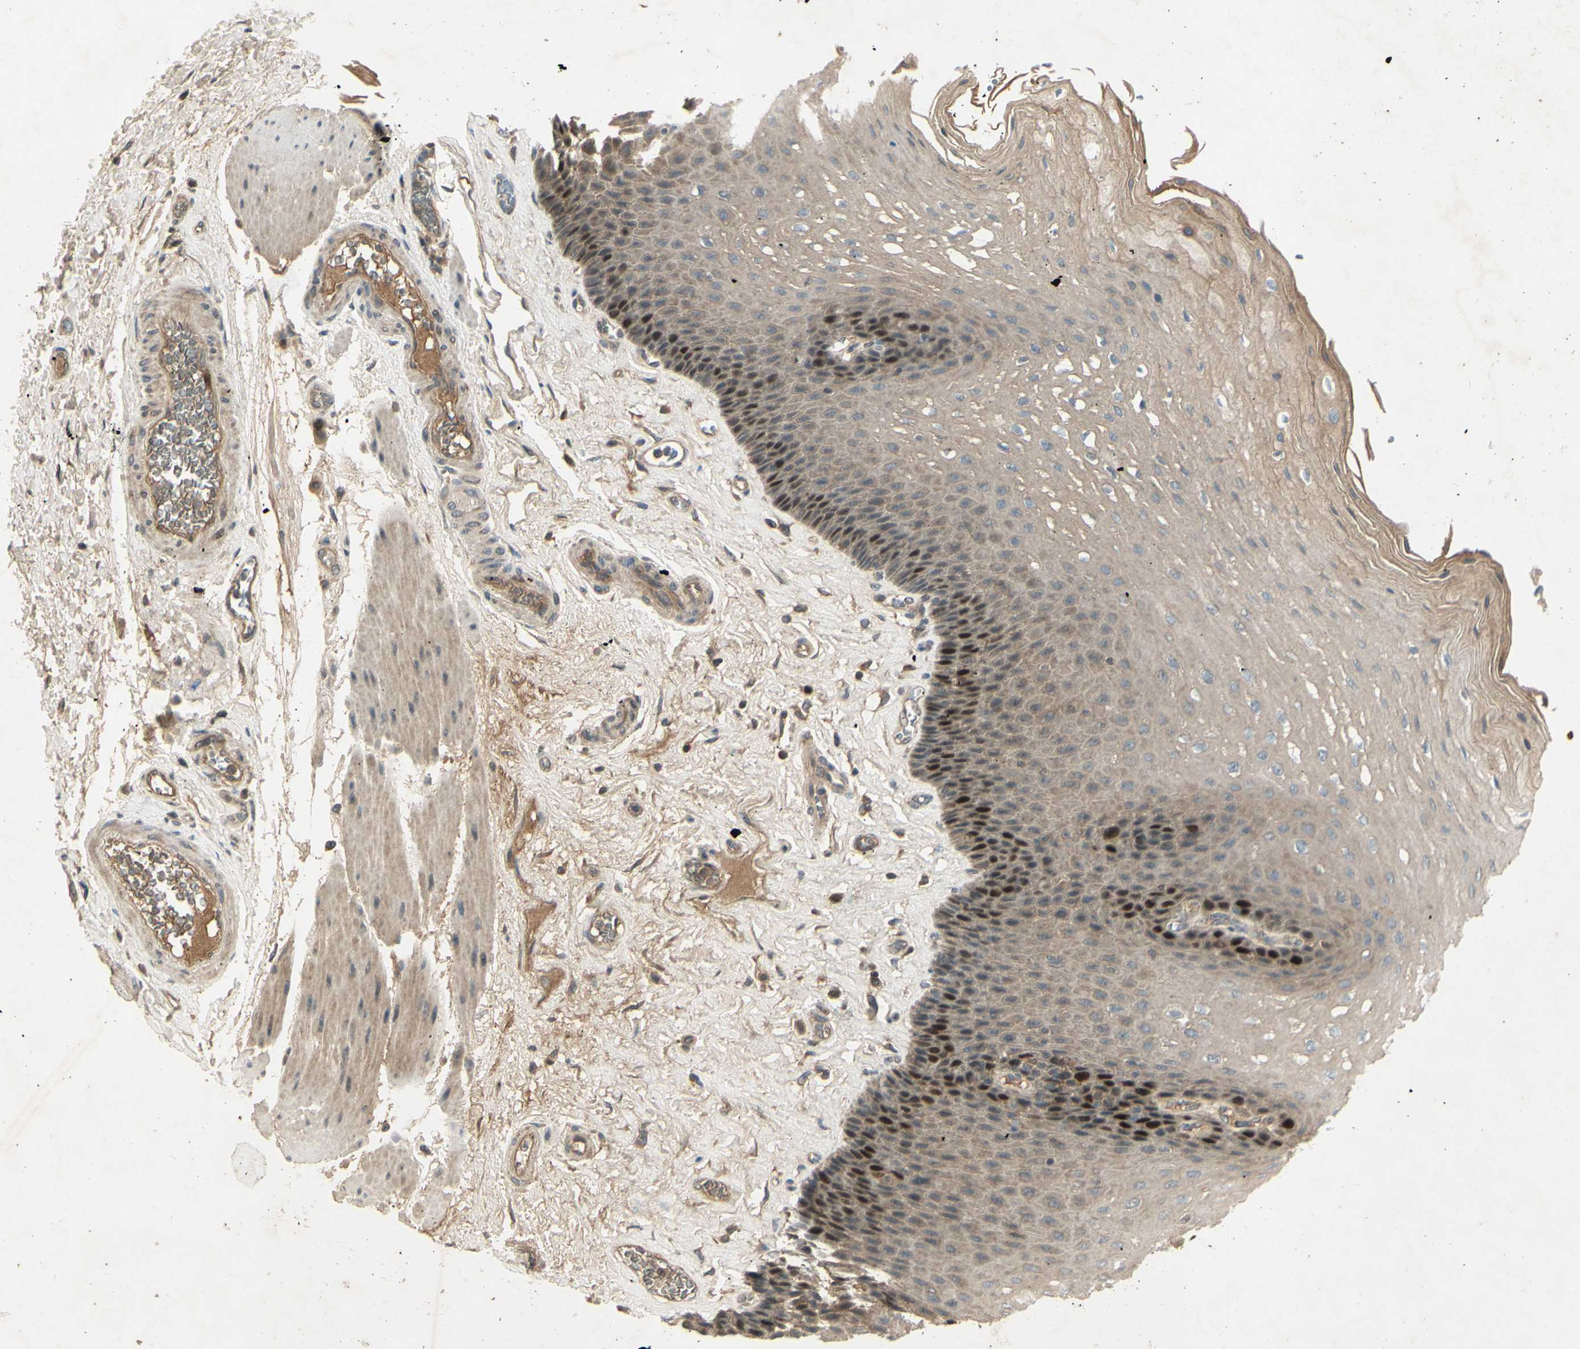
{"staining": {"intensity": "strong", "quantity": "<25%", "location": "nuclear"}, "tissue": "esophagus", "cell_type": "Squamous epithelial cells", "image_type": "normal", "snomed": [{"axis": "morphology", "description": "Normal tissue, NOS"}, {"axis": "topography", "description": "Esophagus"}], "caption": "This histopathology image exhibits immunohistochemistry staining of benign esophagus, with medium strong nuclear staining in approximately <25% of squamous epithelial cells.", "gene": "RAD18", "patient": {"sex": "female", "age": 72}}